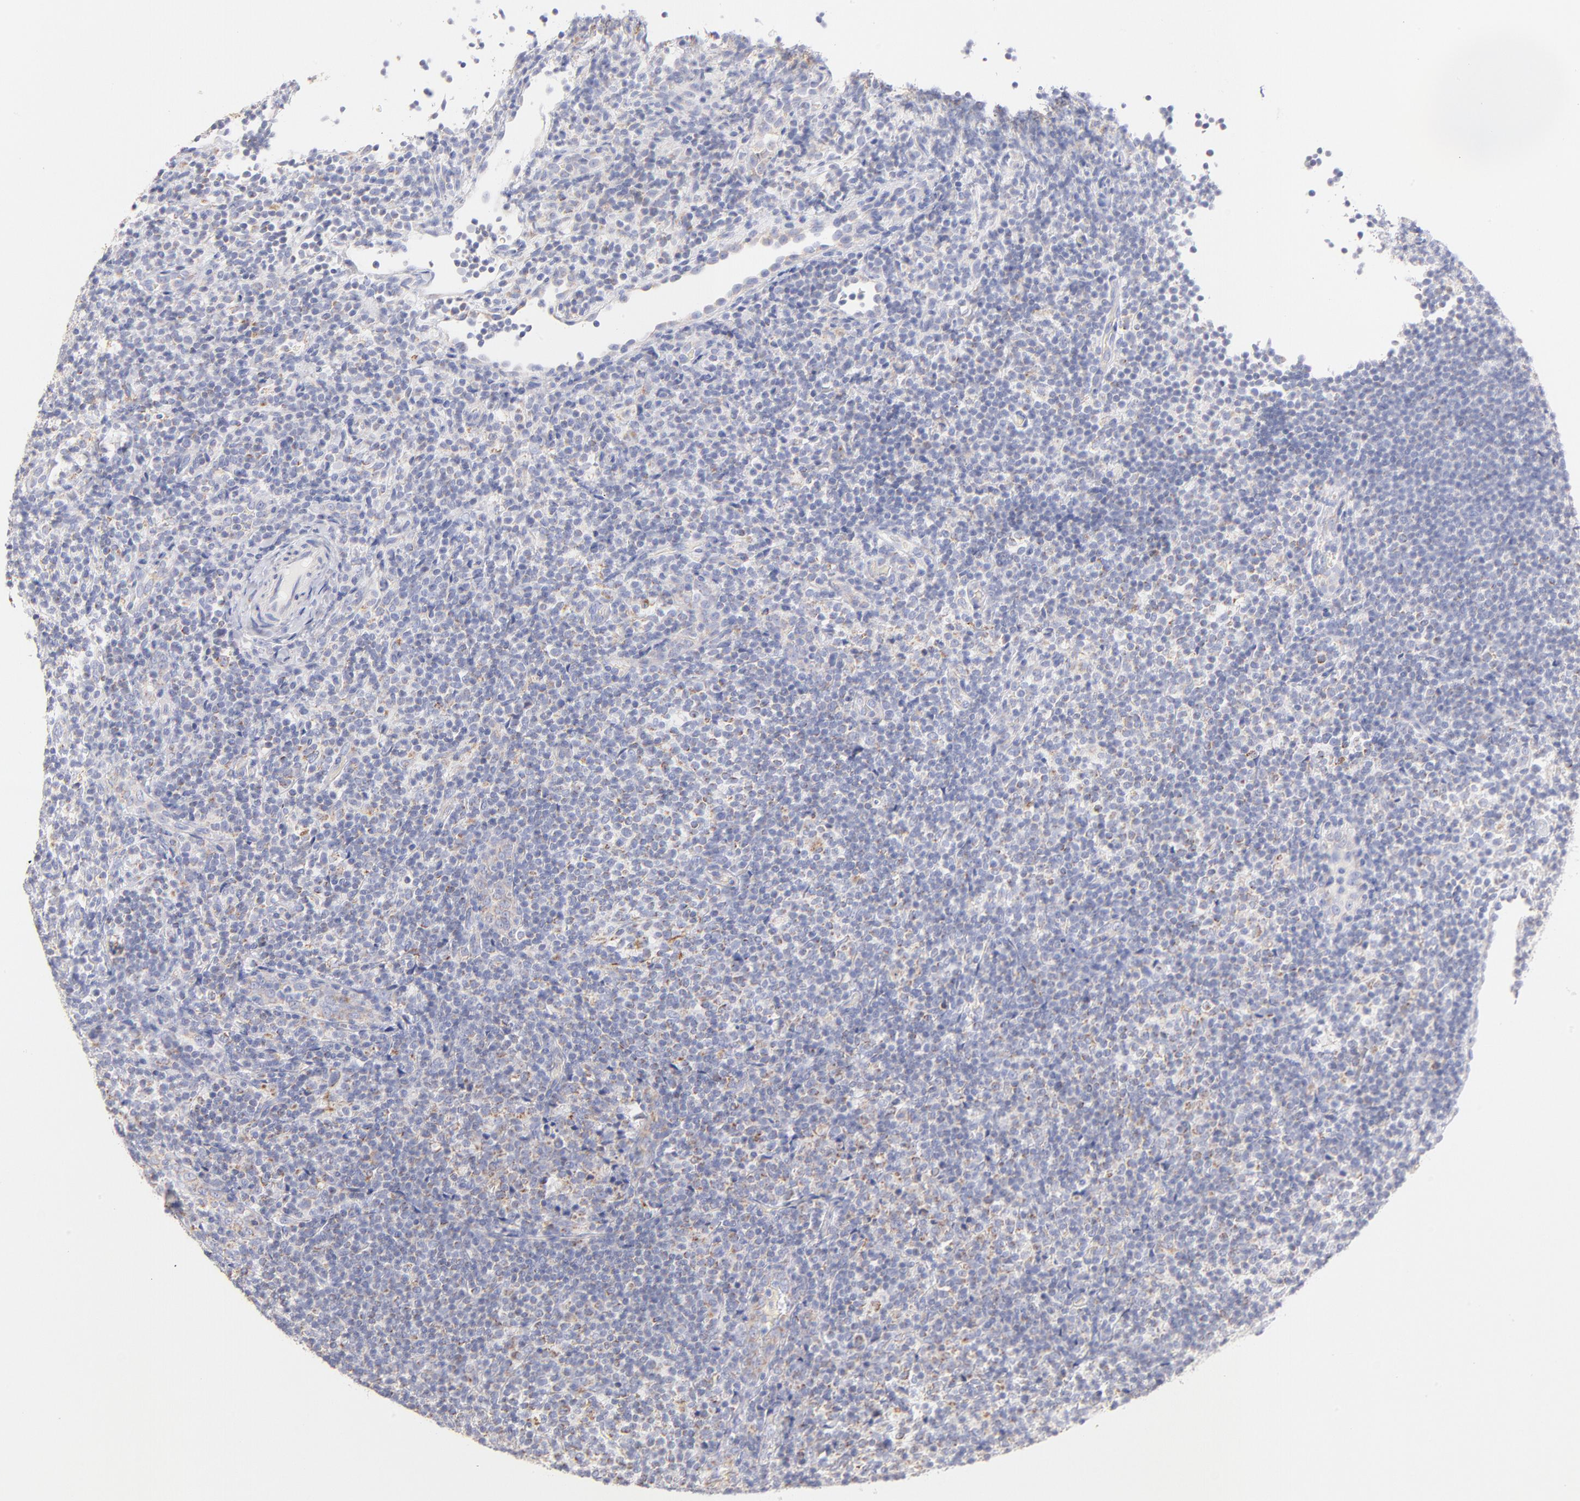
{"staining": {"intensity": "weak", "quantity": "25%-75%", "location": "cytoplasmic/membranous"}, "tissue": "lymphoma", "cell_type": "Tumor cells", "image_type": "cancer", "snomed": [{"axis": "morphology", "description": "Malignant lymphoma, non-Hodgkin's type, Low grade"}, {"axis": "topography", "description": "Lymph node"}], "caption": "The photomicrograph shows immunohistochemical staining of malignant lymphoma, non-Hodgkin's type (low-grade). There is weak cytoplasmic/membranous positivity is present in approximately 25%-75% of tumor cells.", "gene": "AIFM1", "patient": {"sex": "female", "age": 76}}